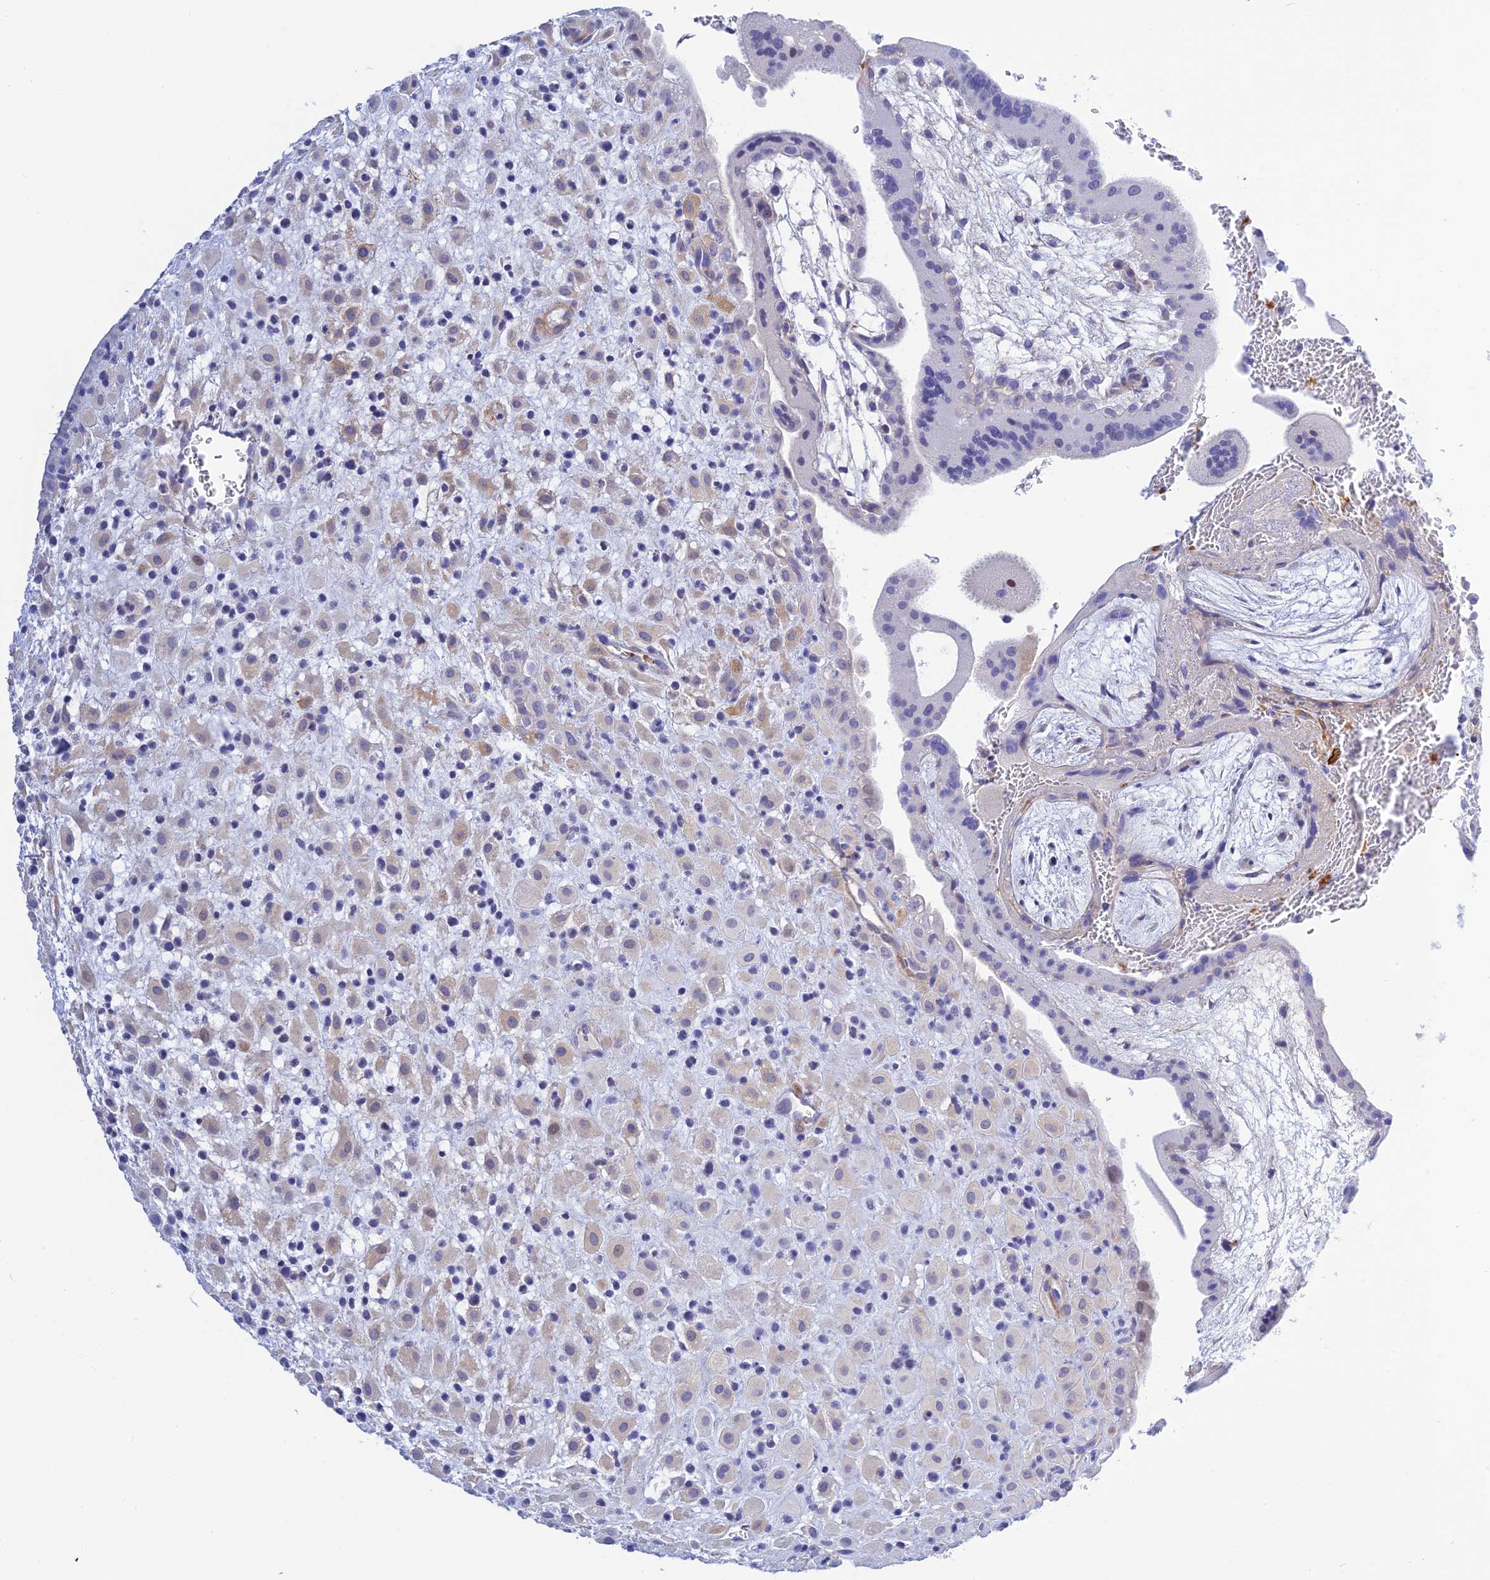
{"staining": {"intensity": "weak", "quantity": "<25%", "location": "cytoplasmic/membranous"}, "tissue": "placenta", "cell_type": "Decidual cells", "image_type": "normal", "snomed": [{"axis": "morphology", "description": "Normal tissue, NOS"}, {"axis": "topography", "description": "Placenta"}], "caption": "Immunohistochemical staining of unremarkable human placenta demonstrates no significant positivity in decidual cells.", "gene": "ZDHHC16", "patient": {"sex": "female", "age": 35}}